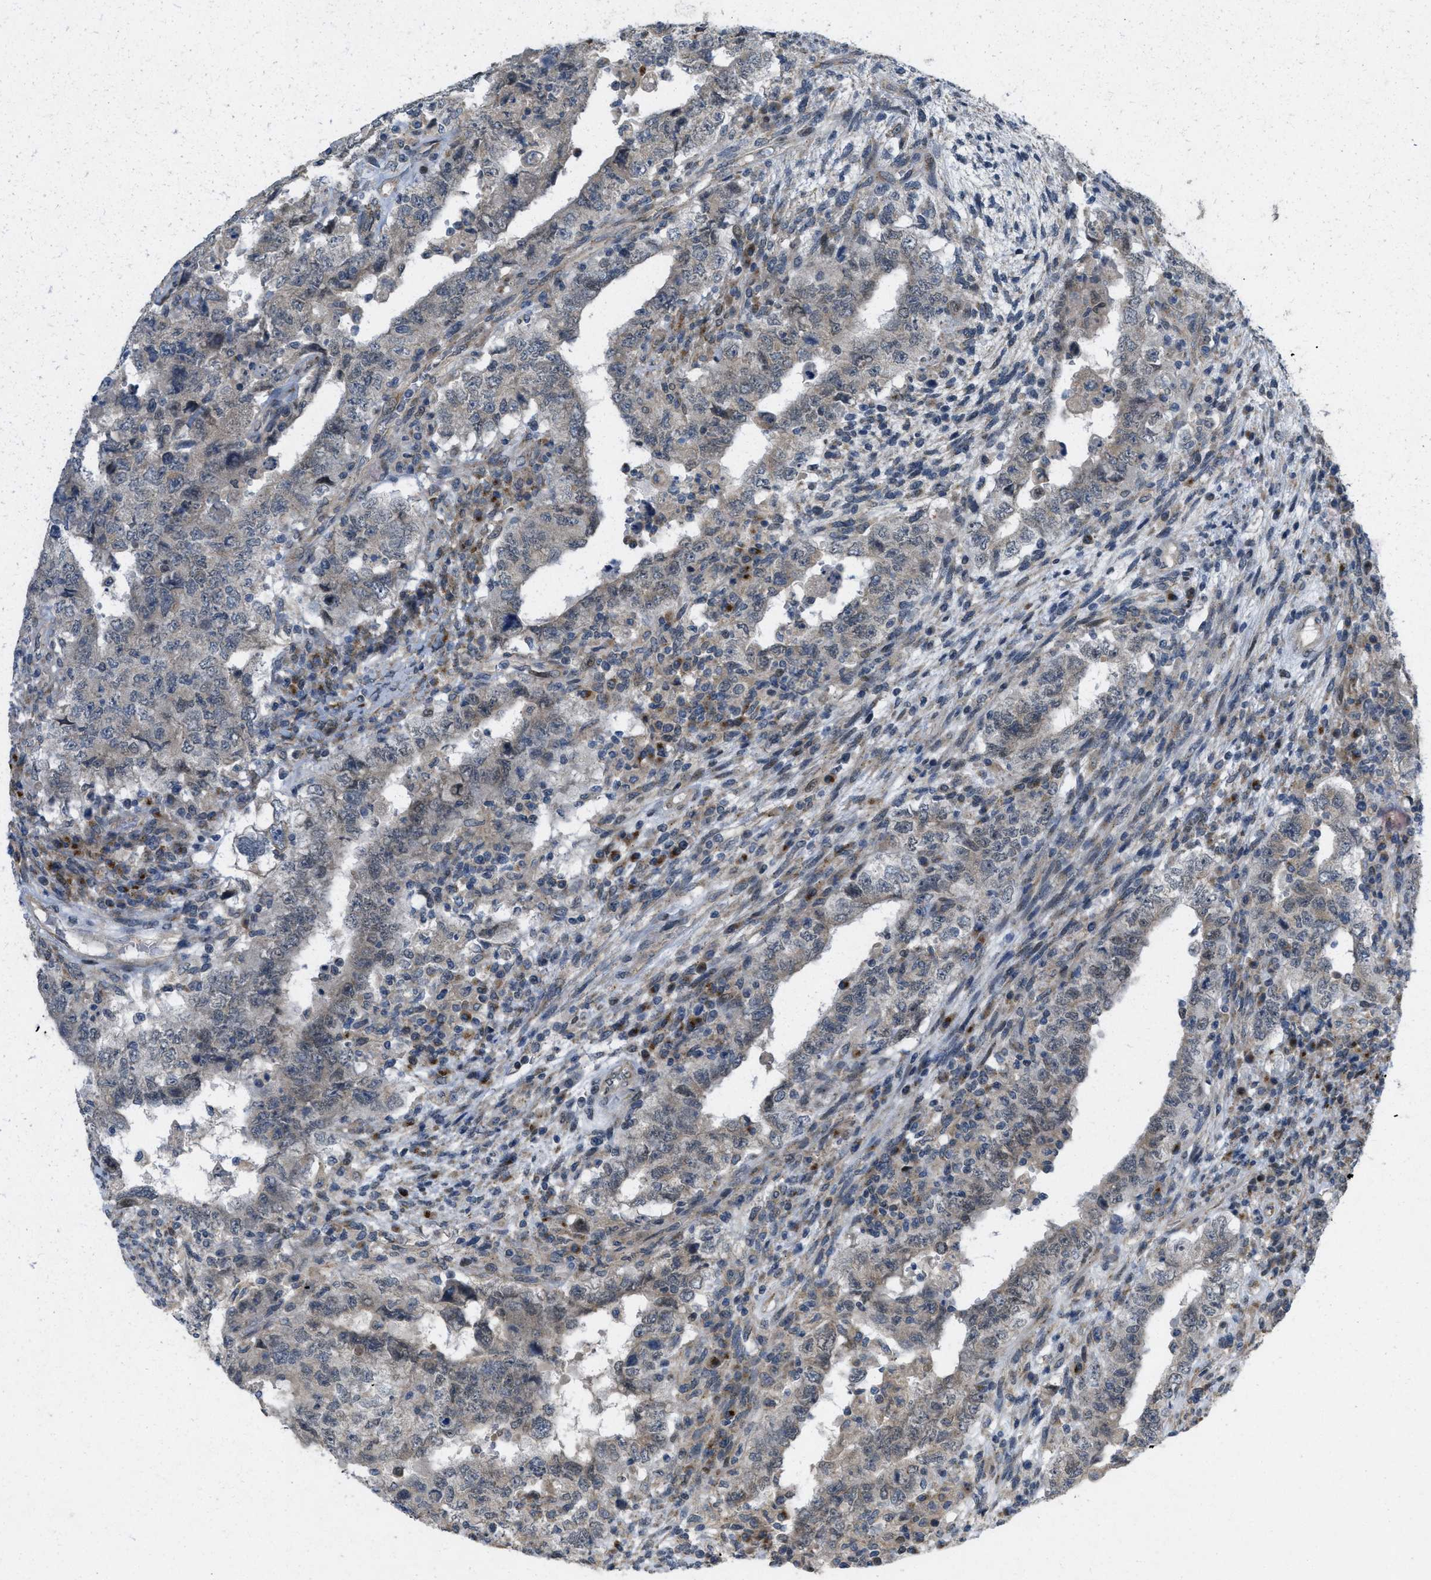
{"staining": {"intensity": "negative", "quantity": "none", "location": "none"}, "tissue": "testis cancer", "cell_type": "Tumor cells", "image_type": "cancer", "snomed": [{"axis": "morphology", "description": "Carcinoma, Embryonal, NOS"}, {"axis": "topography", "description": "Testis"}], "caption": "Immunohistochemical staining of testis cancer (embryonal carcinoma) exhibits no significant staining in tumor cells.", "gene": "IFNLR1", "patient": {"sex": "male", "age": 26}}